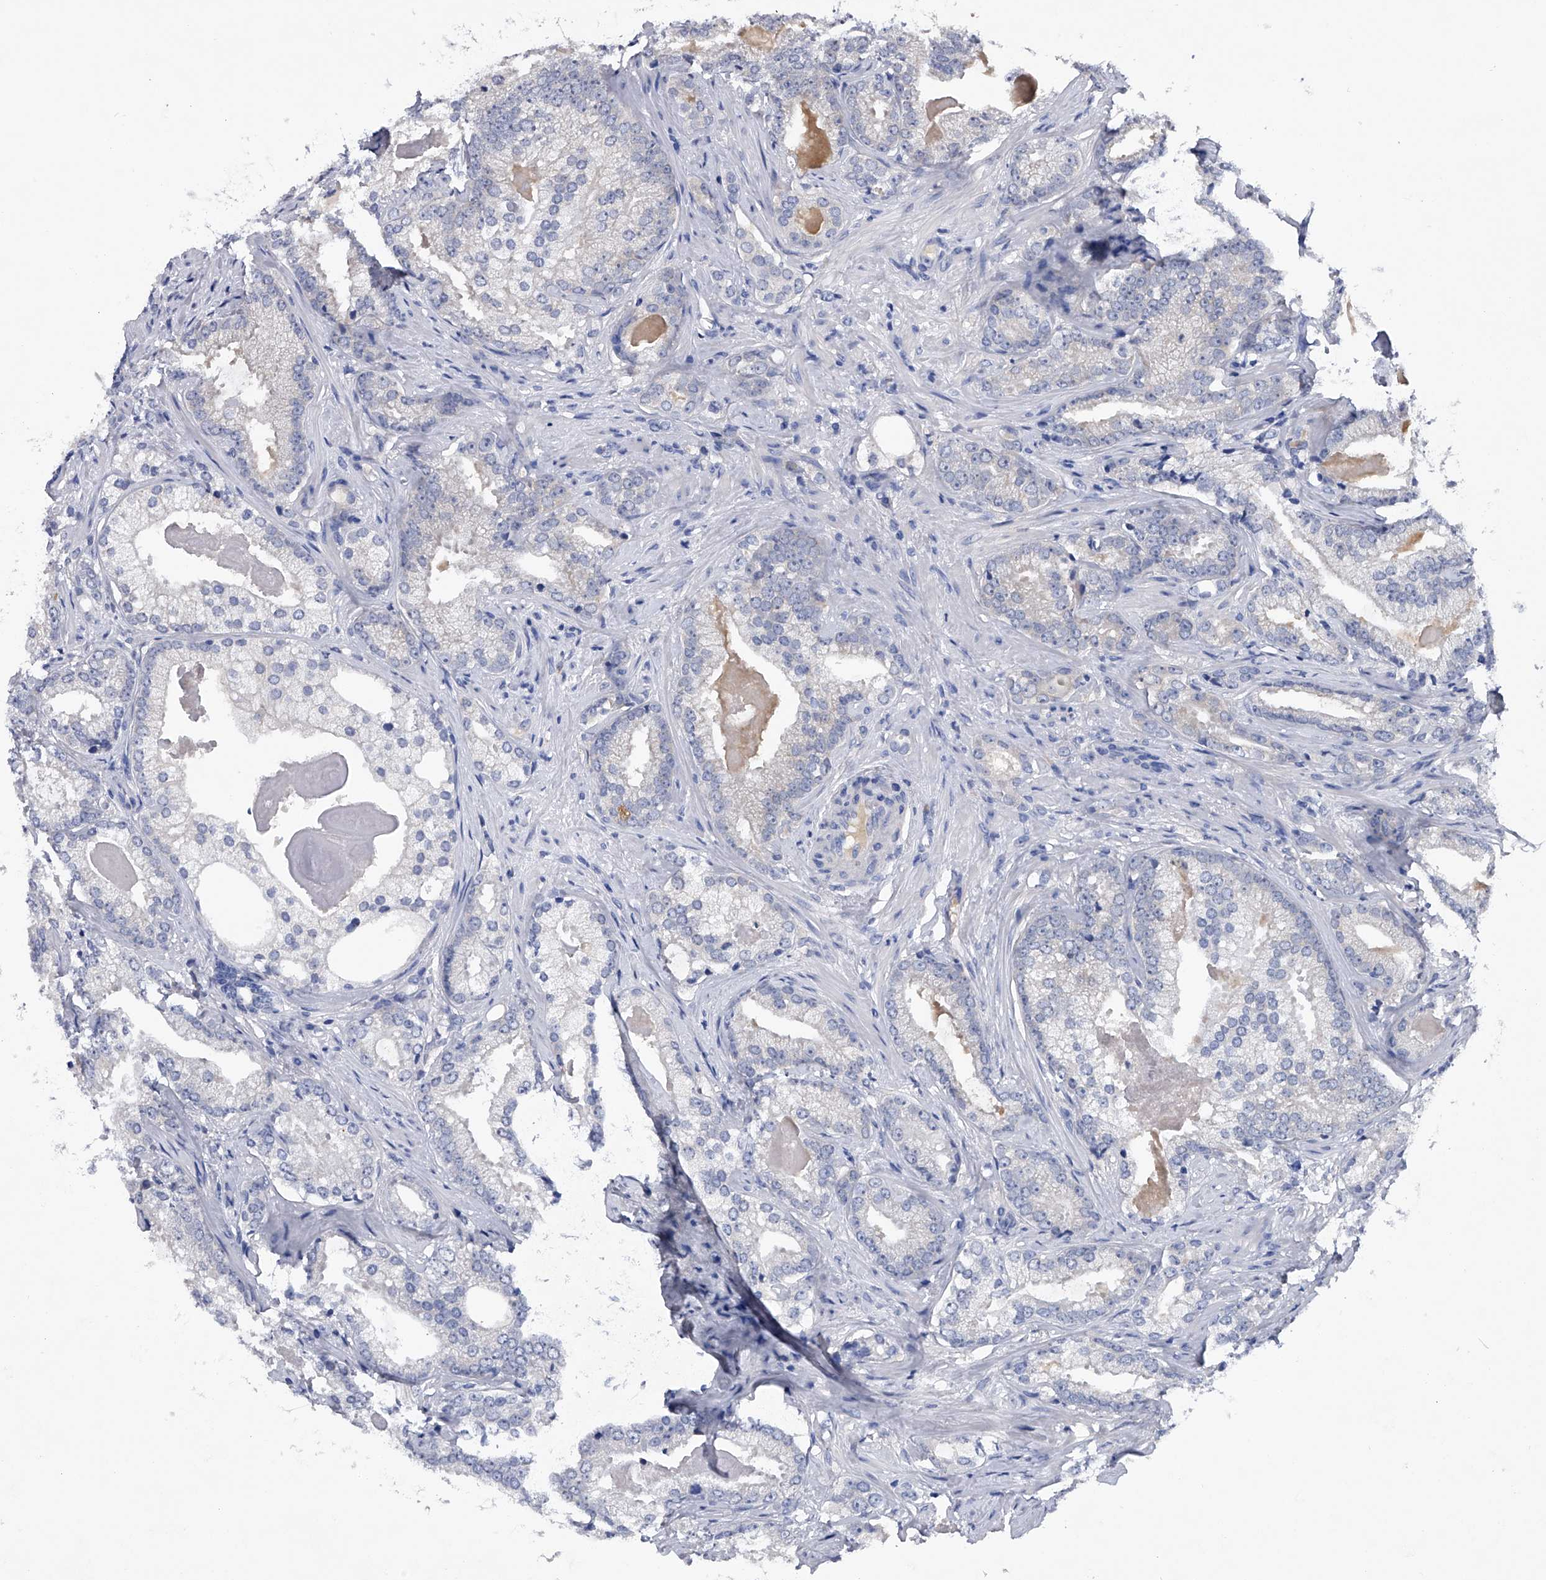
{"staining": {"intensity": "negative", "quantity": "none", "location": "none"}, "tissue": "prostate cancer", "cell_type": "Tumor cells", "image_type": "cancer", "snomed": [{"axis": "morphology", "description": "Normal morphology"}, {"axis": "morphology", "description": "Adenocarcinoma, Low grade"}, {"axis": "topography", "description": "Prostate"}], "caption": "Tumor cells are negative for brown protein staining in prostate cancer.", "gene": "ASNS", "patient": {"sex": "male", "age": 72}}